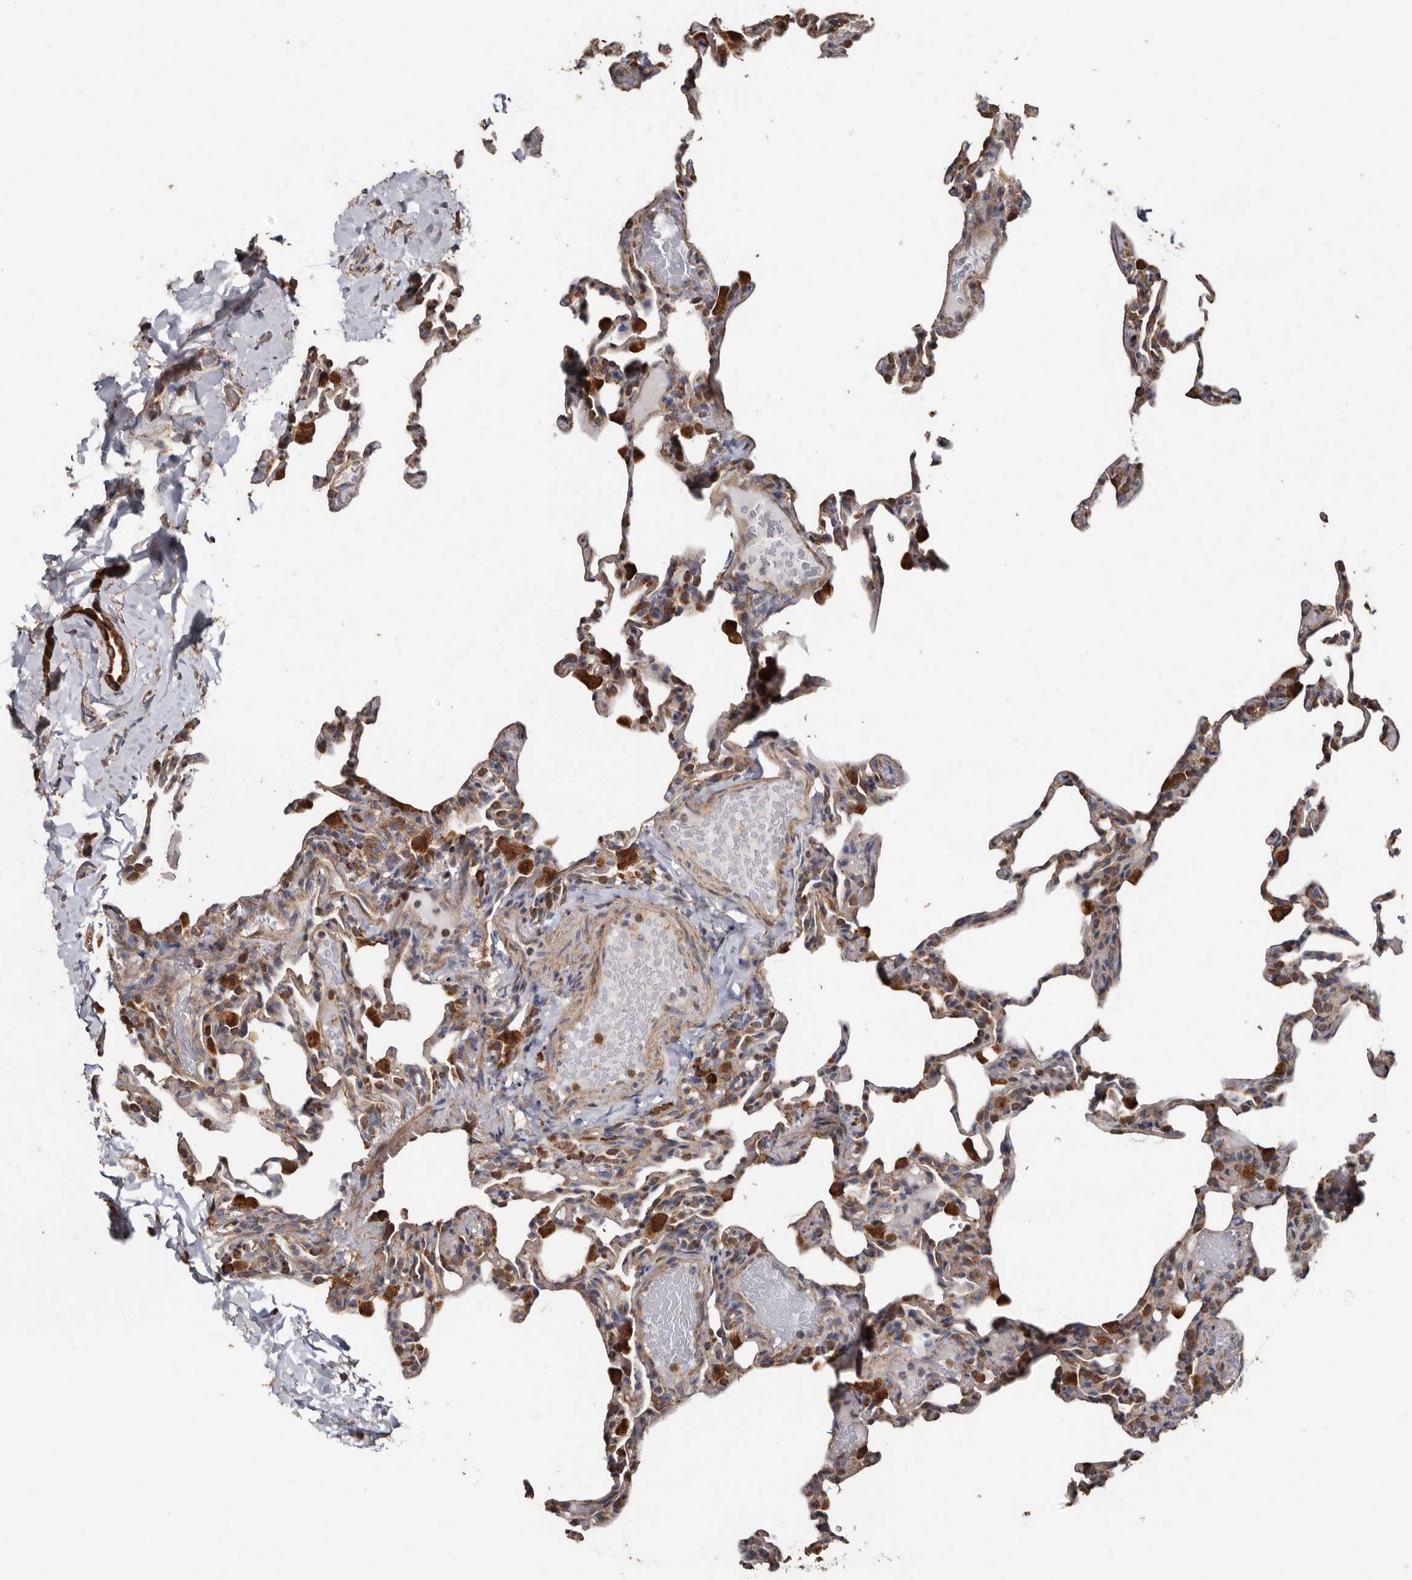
{"staining": {"intensity": "moderate", "quantity": "25%-75%", "location": "cytoplasmic/membranous"}, "tissue": "lung", "cell_type": "Alveolar cells", "image_type": "normal", "snomed": [{"axis": "morphology", "description": "Normal tissue, NOS"}, {"axis": "topography", "description": "Lung"}], "caption": "High-power microscopy captured an immunohistochemistry (IHC) micrograph of benign lung, revealing moderate cytoplasmic/membranous expression in approximately 25%-75% of alveolar cells.", "gene": "OSGIN2", "patient": {"sex": "male", "age": 20}}